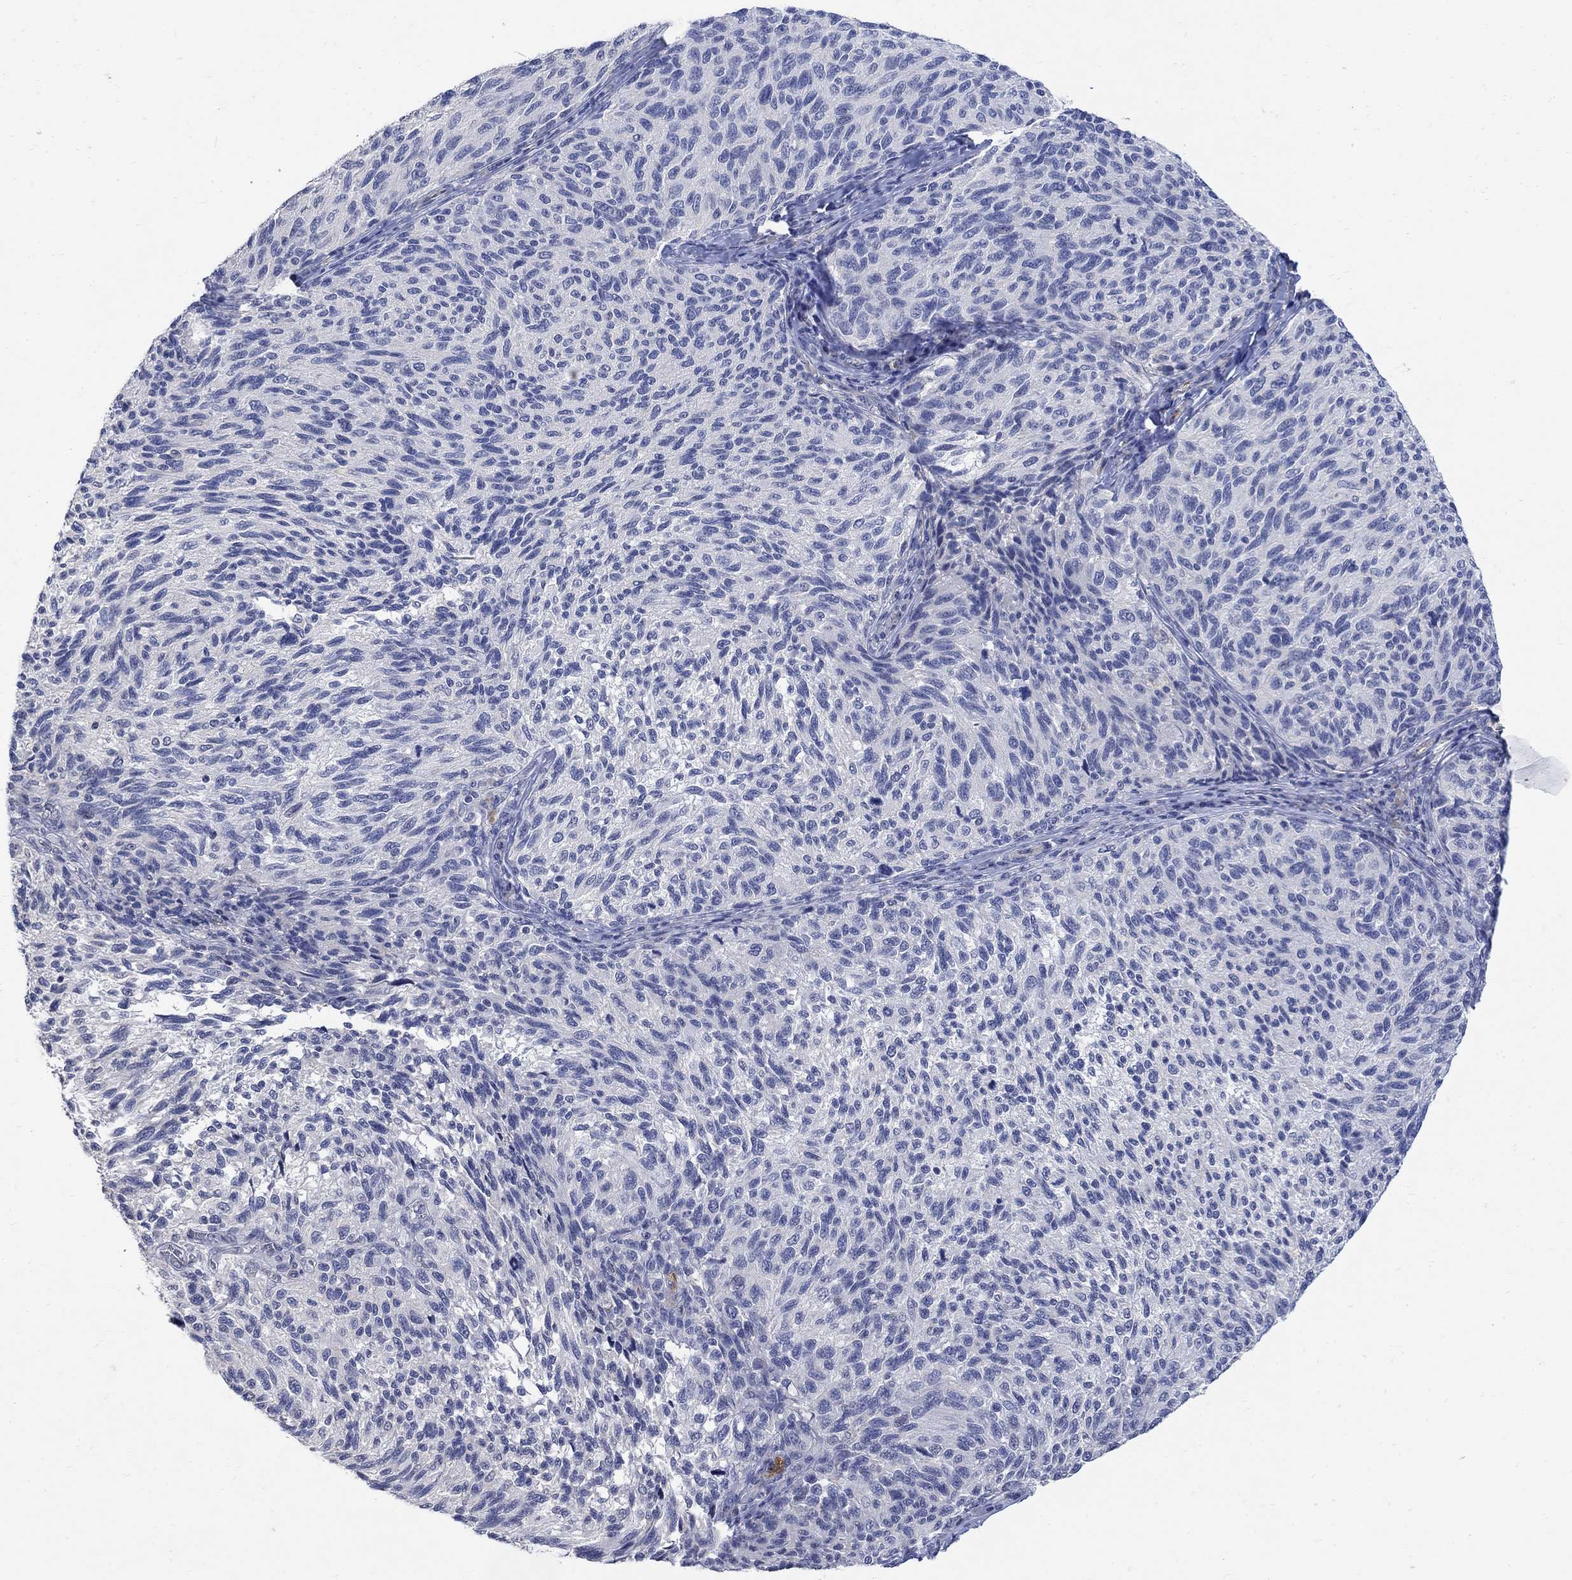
{"staining": {"intensity": "negative", "quantity": "none", "location": "none"}, "tissue": "melanoma", "cell_type": "Tumor cells", "image_type": "cancer", "snomed": [{"axis": "morphology", "description": "Malignant melanoma, NOS"}, {"axis": "topography", "description": "Skin"}], "caption": "Malignant melanoma was stained to show a protein in brown. There is no significant expression in tumor cells. (Stains: DAB (3,3'-diaminobenzidine) immunohistochemistry with hematoxylin counter stain, Microscopy: brightfield microscopy at high magnification).", "gene": "TGM2", "patient": {"sex": "female", "age": 73}}